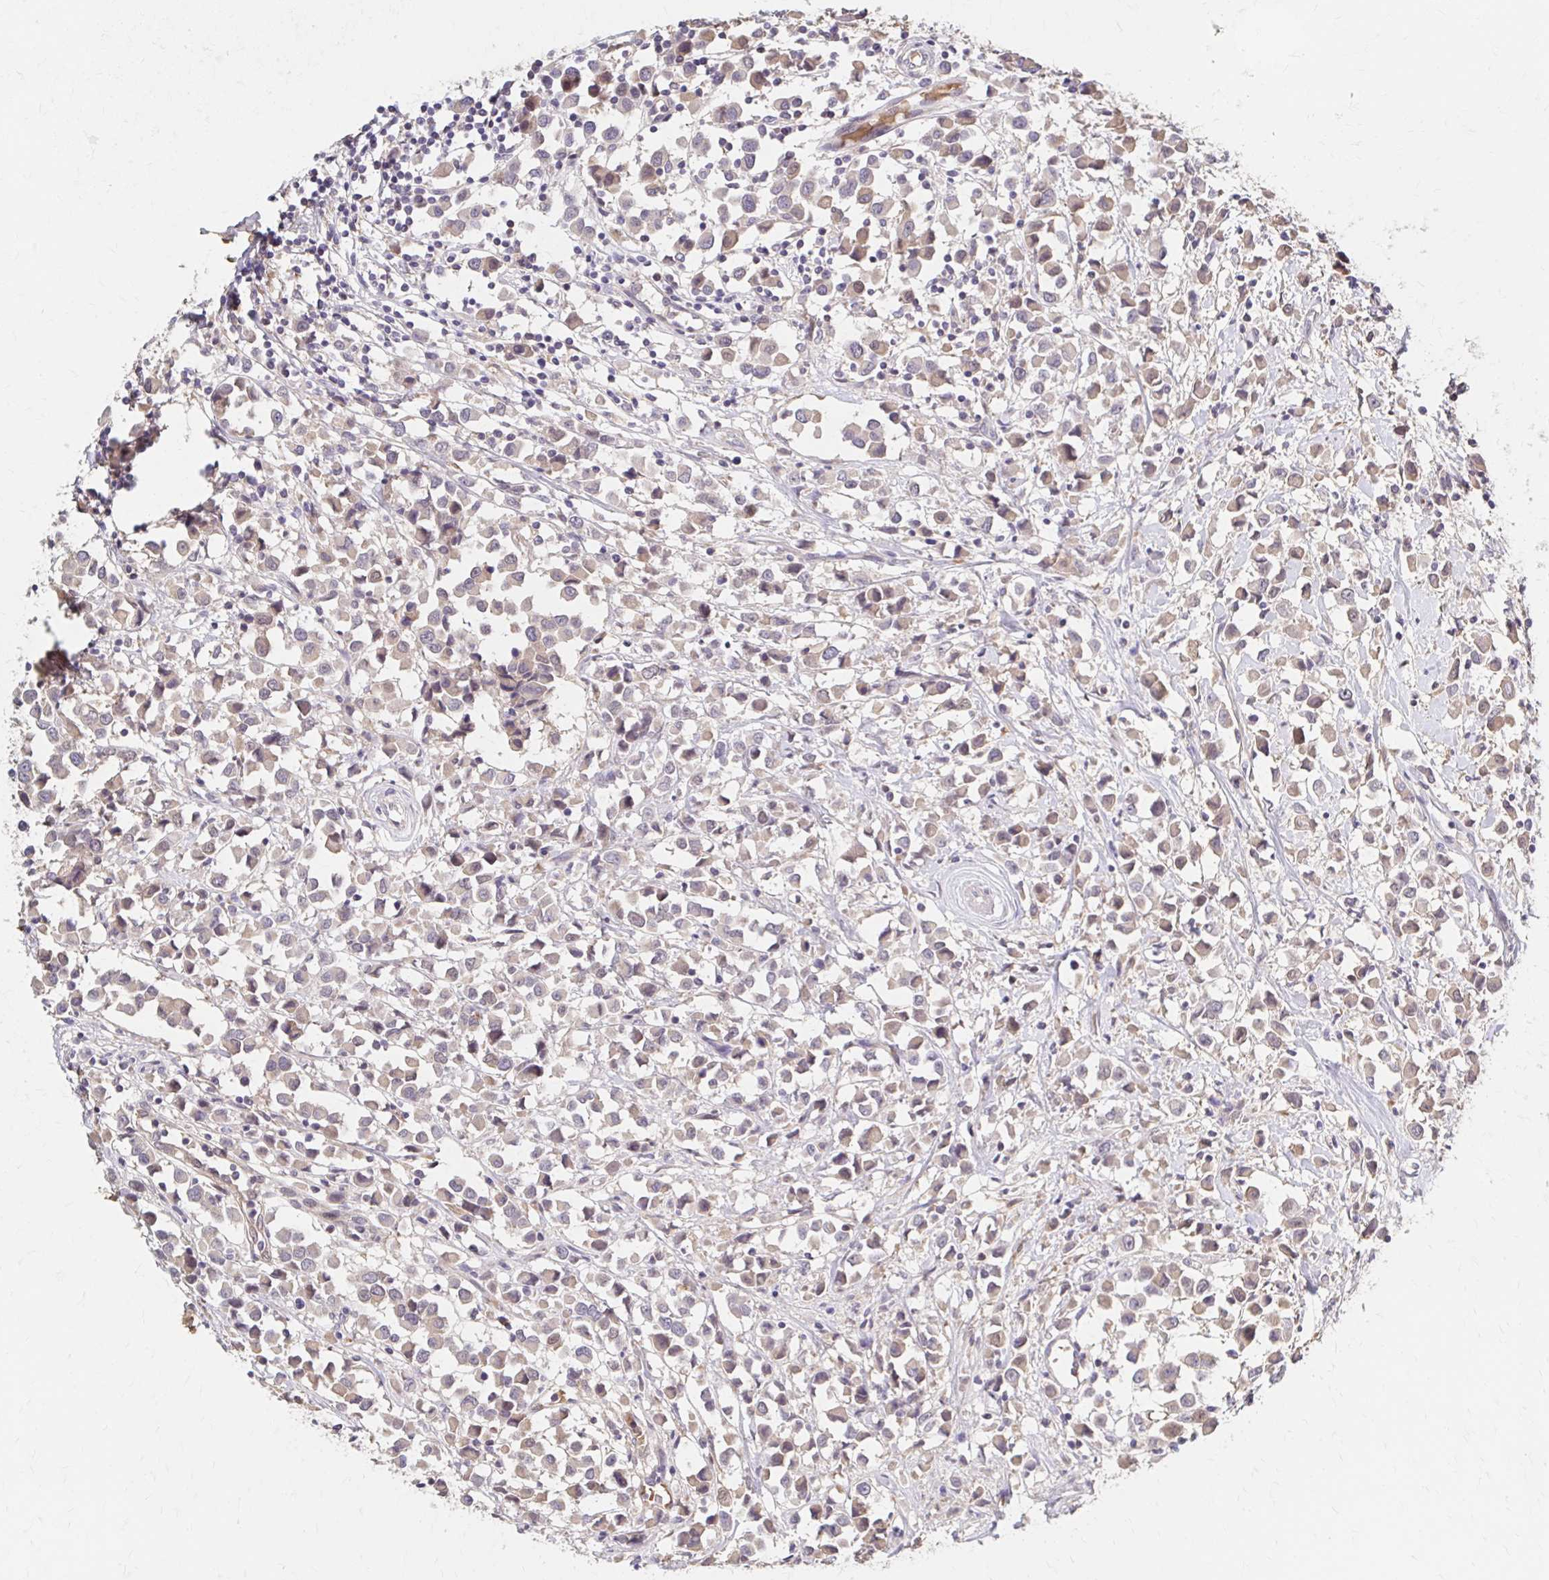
{"staining": {"intensity": "moderate", "quantity": "<25%", "location": "cytoplasmic/membranous"}, "tissue": "breast cancer", "cell_type": "Tumor cells", "image_type": "cancer", "snomed": [{"axis": "morphology", "description": "Duct carcinoma"}, {"axis": "topography", "description": "Breast"}], "caption": "Immunohistochemical staining of breast intraductal carcinoma exhibits low levels of moderate cytoplasmic/membranous protein staining in about <25% of tumor cells. Nuclei are stained in blue.", "gene": "HMGCS2", "patient": {"sex": "female", "age": 61}}